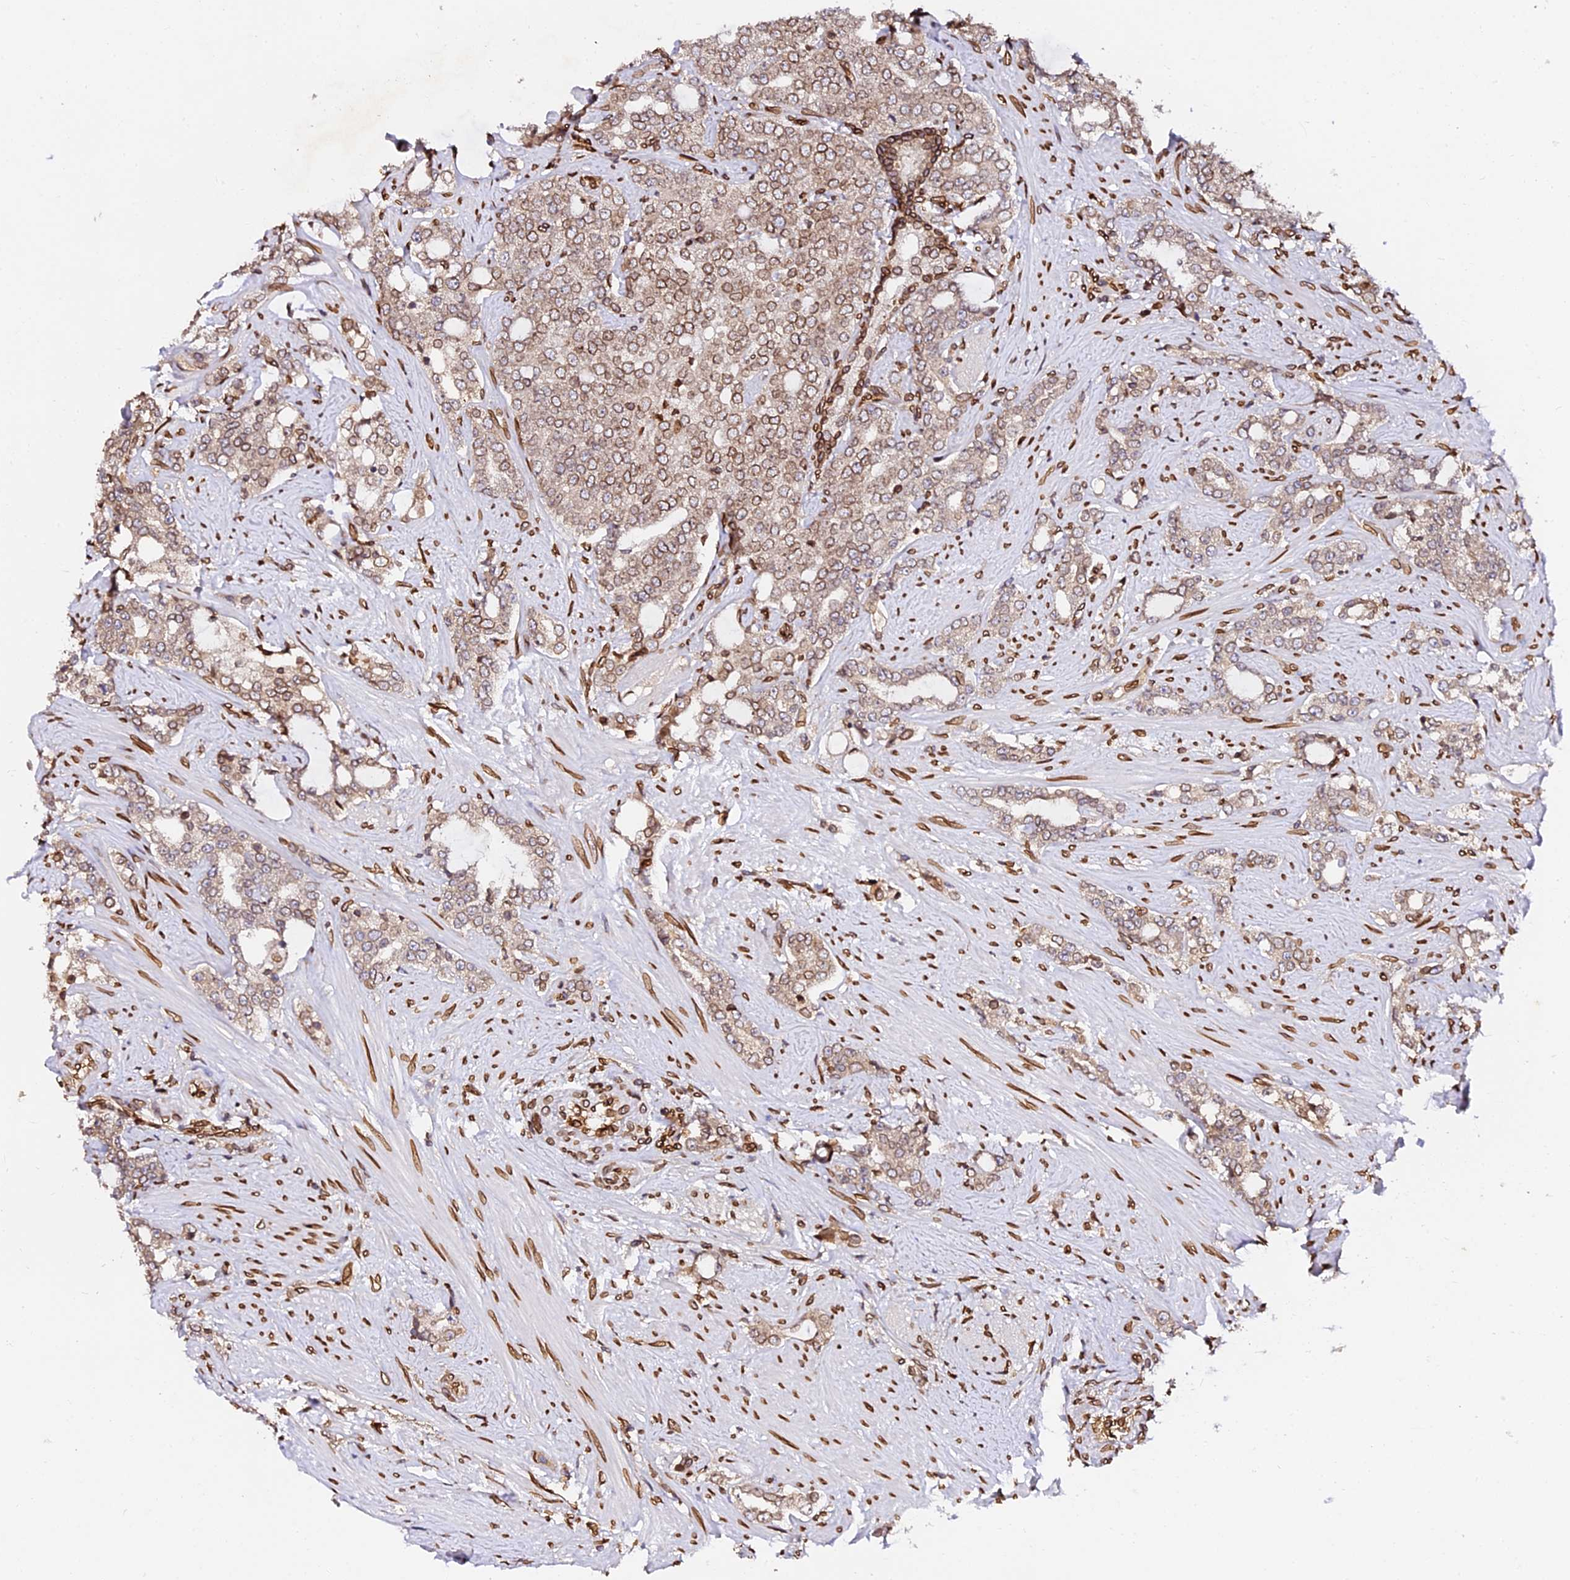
{"staining": {"intensity": "moderate", "quantity": ">75%", "location": "cytoplasmic/membranous,nuclear"}, "tissue": "prostate cancer", "cell_type": "Tumor cells", "image_type": "cancer", "snomed": [{"axis": "morphology", "description": "Adenocarcinoma, High grade"}, {"axis": "topography", "description": "Prostate"}], "caption": "Immunohistochemical staining of prostate cancer (adenocarcinoma (high-grade)) exhibits moderate cytoplasmic/membranous and nuclear protein expression in approximately >75% of tumor cells.", "gene": "ANAPC5", "patient": {"sex": "male", "age": 64}}